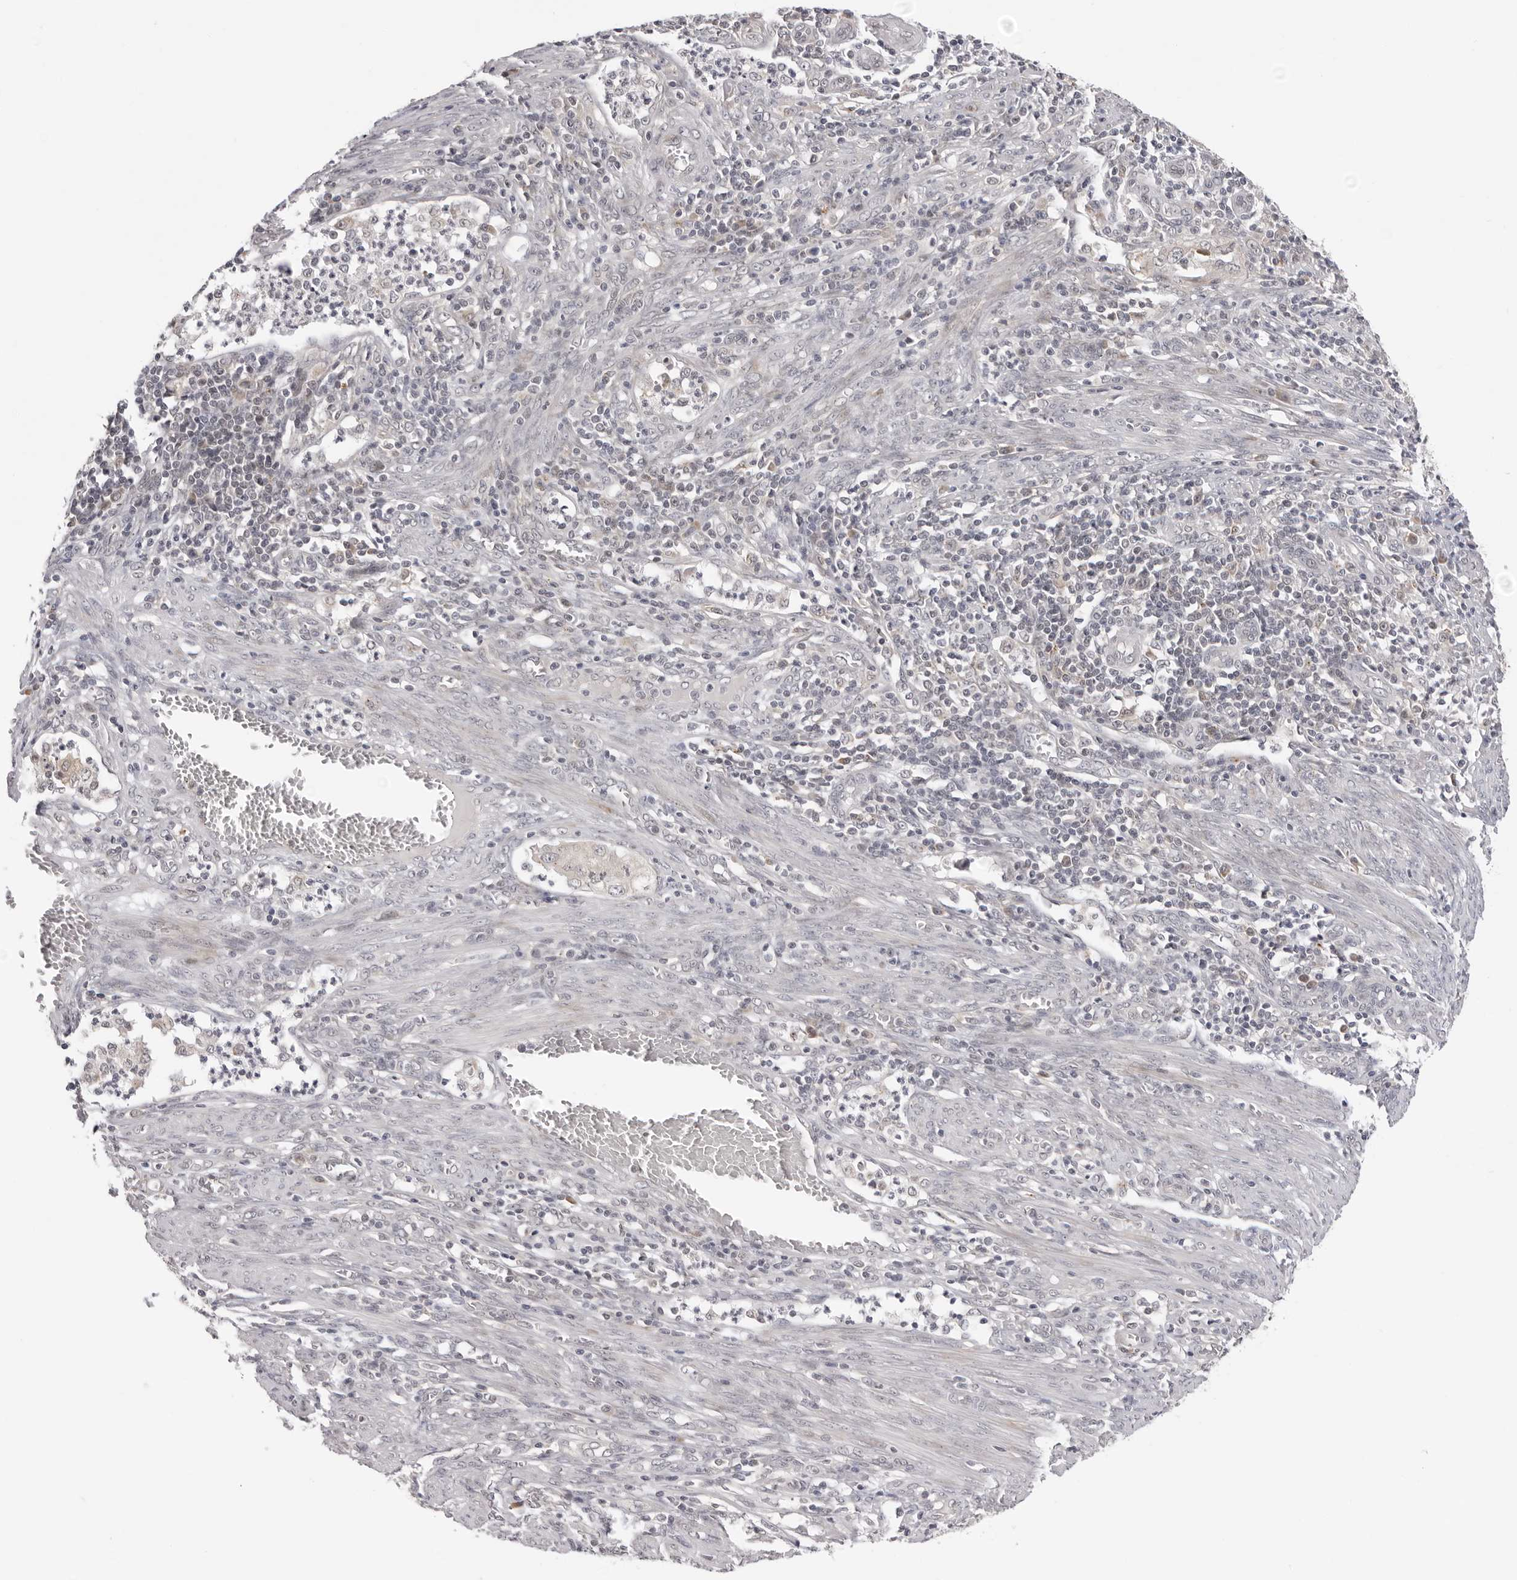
{"staining": {"intensity": "weak", "quantity": "<25%", "location": "cytoplasmic/membranous"}, "tissue": "endometrial cancer", "cell_type": "Tumor cells", "image_type": "cancer", "snomed": [{"axis": "morphology", "description": "Adenocarcinoma, NOS"}, {"axis": "topography", "description": "Endometrium"}], "caption": "This is an immunohistochemistry image of endometrial adenocarcinoma. There is no staining in tumor cells.", "gene": "PRUNE1", "patient": {"sex": "female", "age": 51}}